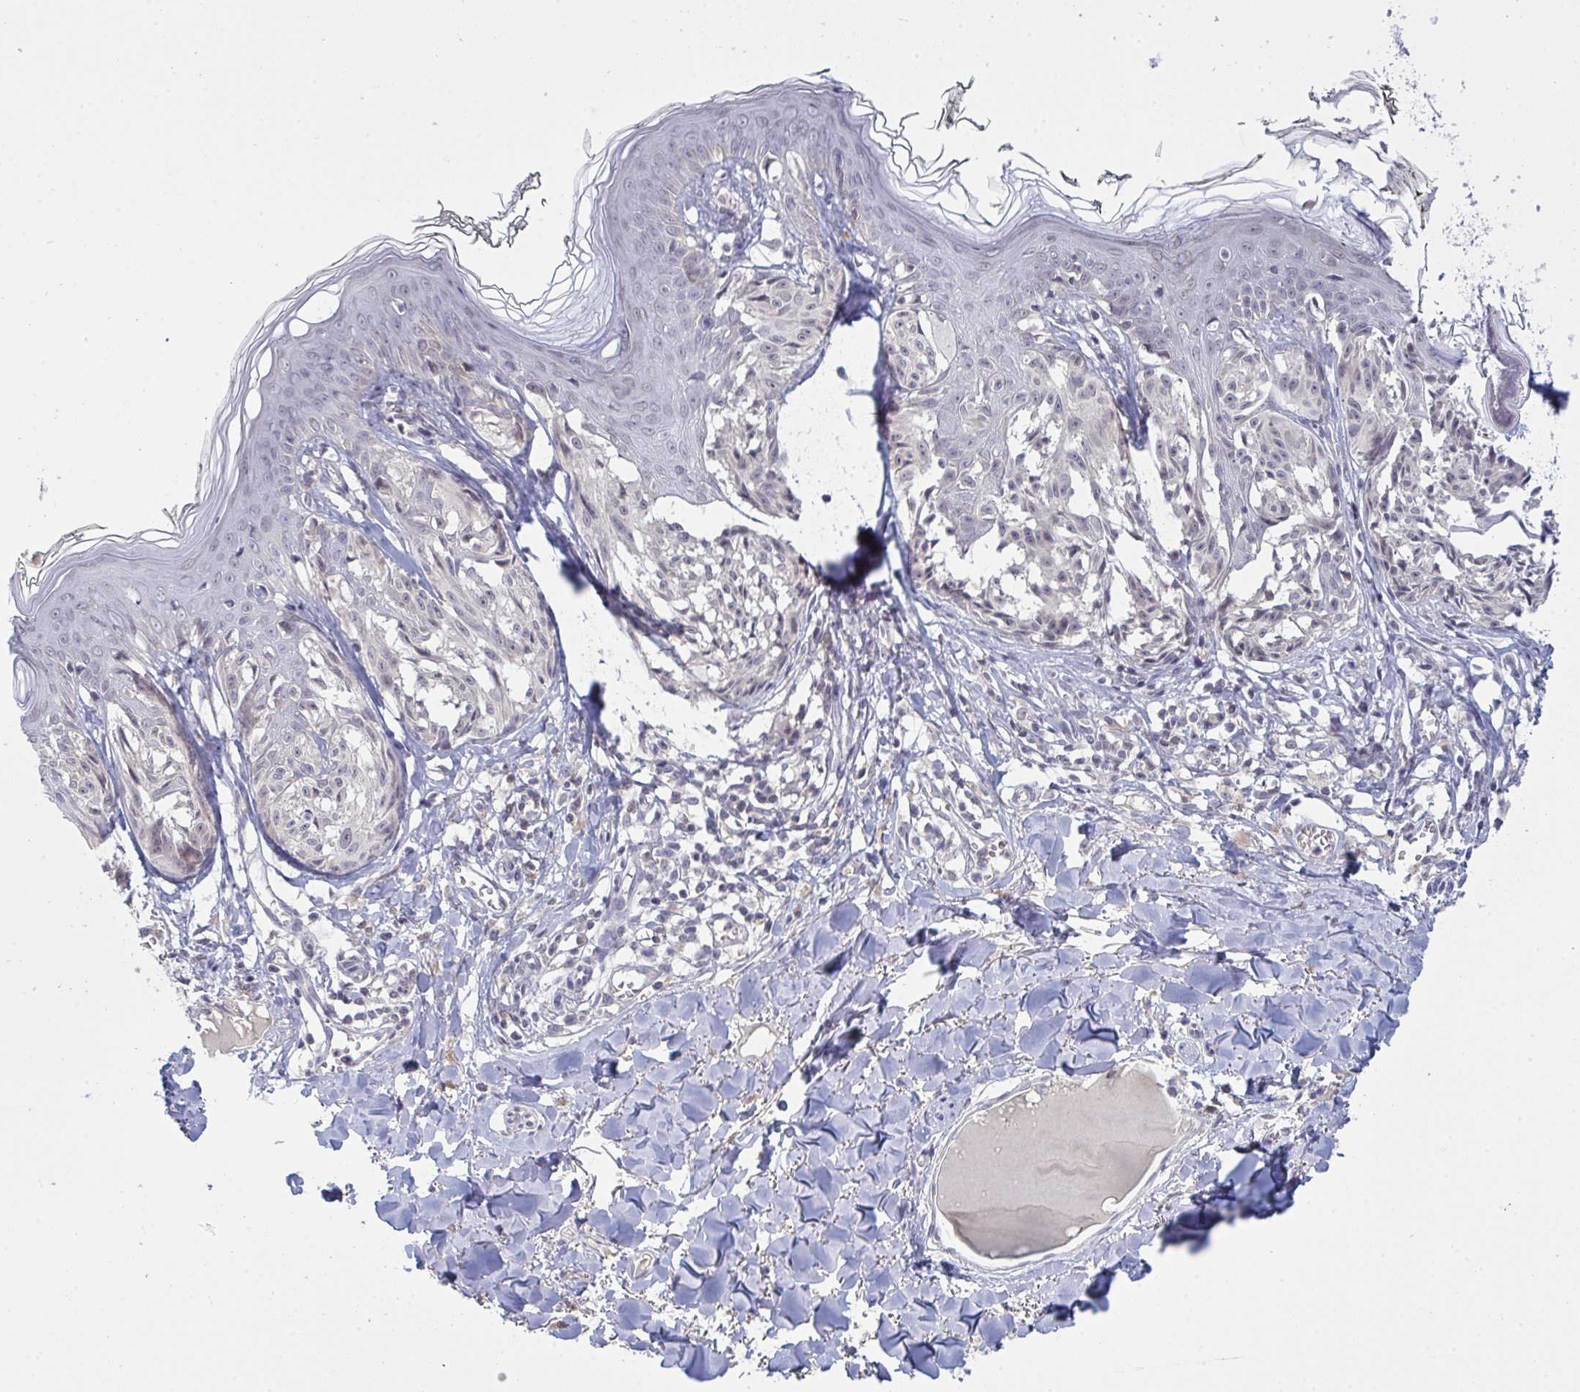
{"staining": {"intensity": "negative", "quantity": "none", "location": "none"}, "tissue": "melanoma", "cell_type": "Tumor cells", "image_type": "cancer", "snomed": [{"axis": "morphology", "description": "Malignant melanoma, NOS"}, {"axis": "topography", "description": "Skin"}], "caption": "IHC of human malignant melanoma exhibits no positivity in tumor cells.", "gene": "ZNF784", "patient": {"sex": "female", "age": 43}}